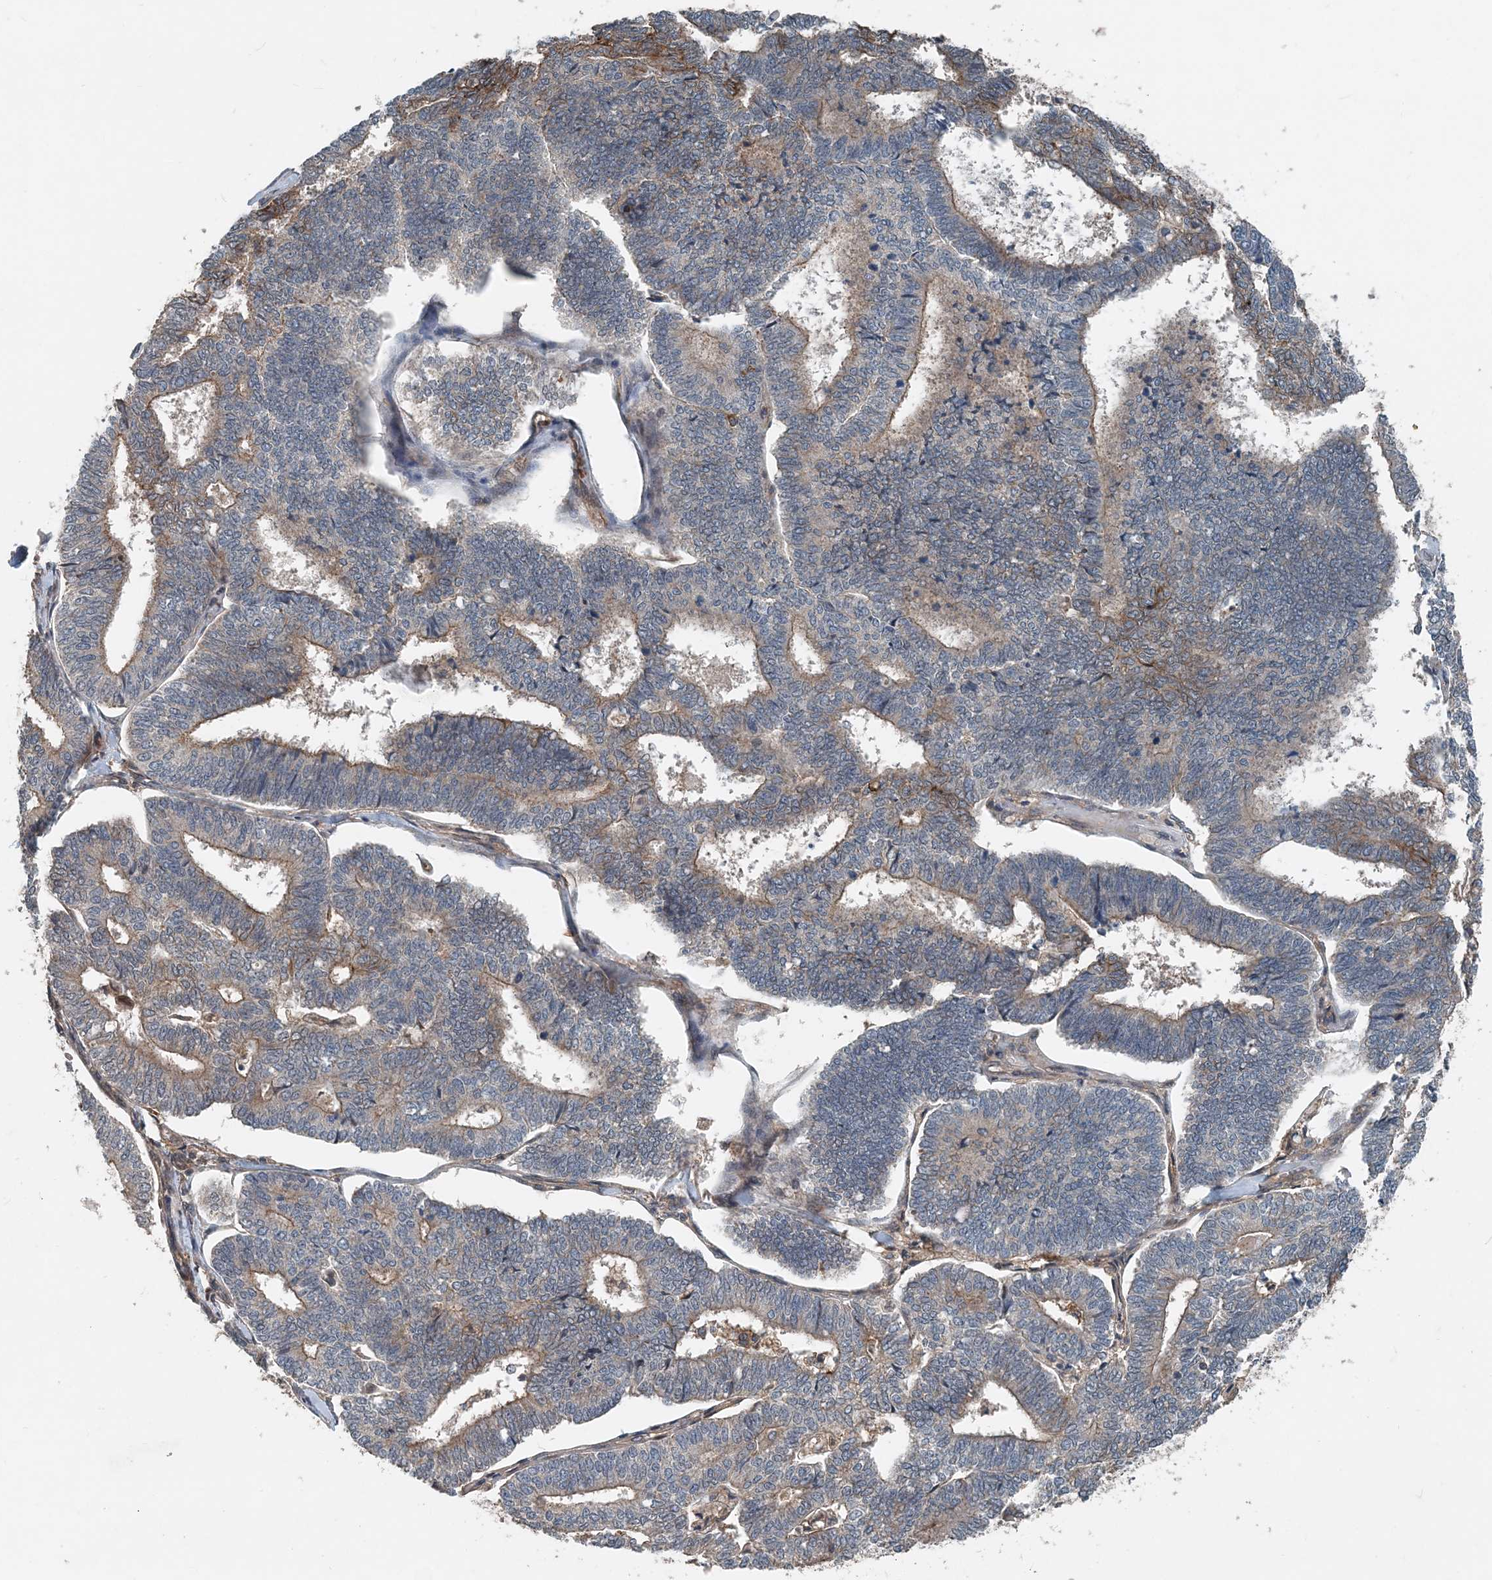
{"staining": {"intensity": "moderate", "quantity": "<25%", "location": "cytoplasmic/membranous"}, "tissue": "endometrial cancer", "cell_type": "Tumor cells", "image_type": "cancer", "snomed": [{"axis": "morphology", "description": "Adenocarcinoma, NOS"}, {"axis": "topography", "description": "Endometrium"}], "caption": "Immunohistochemical staining of human adenocarcinoma (endometrial) demonstrates moderate cytoplasmic/membranous protein staining in about <25% of tumor cells.", "gene": "SMPD3", "patient": {"sex": "female", "age": 70}}